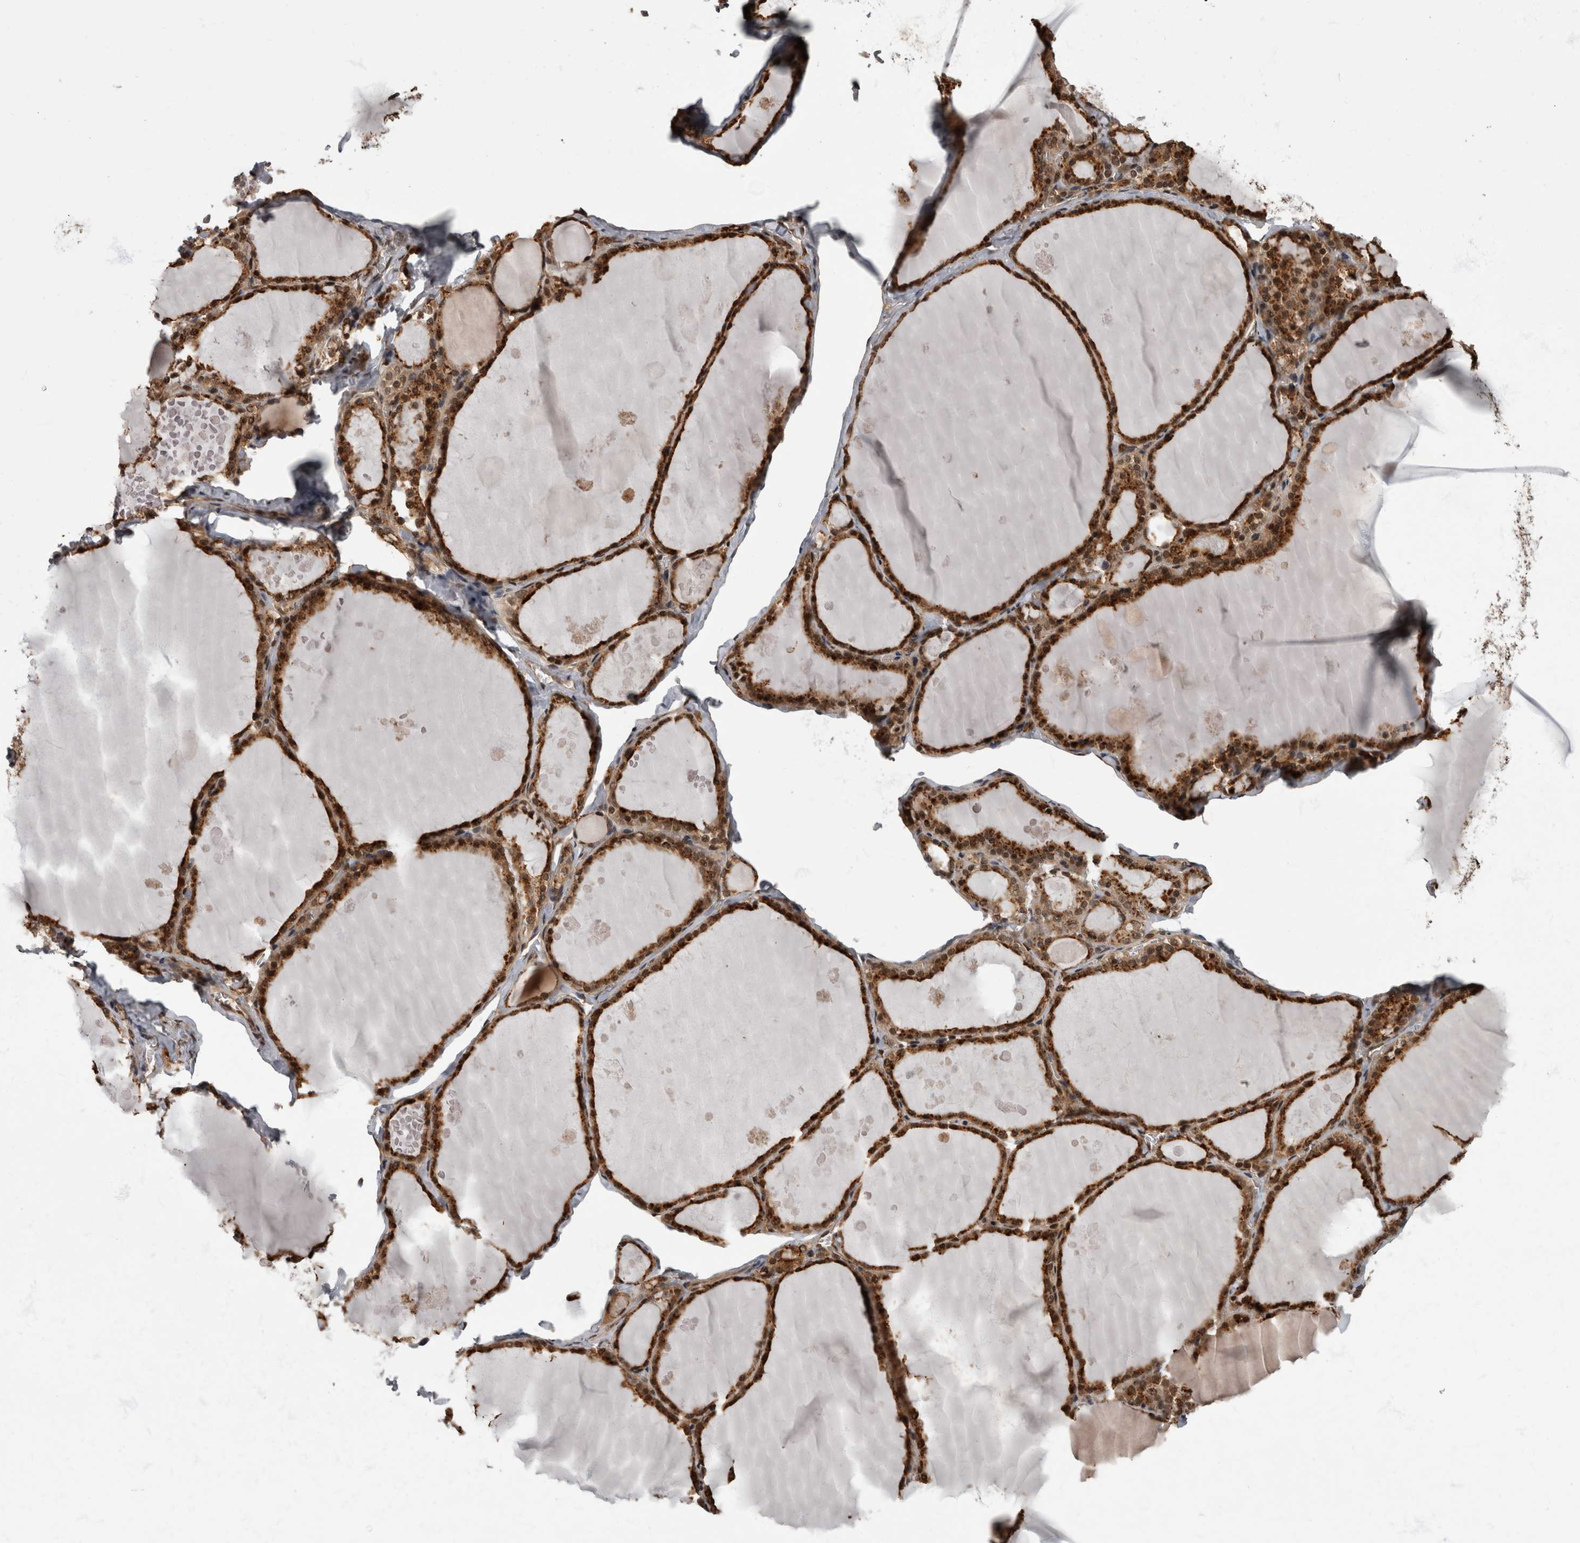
{"staining": {"intensity": "strong", "quantity": ">75%", "location": "cytoplasmic/membranous,nuclear"}, "tissue": "thyroid gland", "cell_type": "Glandular cells", "image_type": "normal", "snomed": [{"axis": "morphology", "description": "Normal tissue, NOS"}, {"axis": "topography", "description": "Thyroid gland"}], "caption": "Immunohistochemistry histopathology image of normal thyroid gland stained for a protein (brown), which shows high levels of strong cytoplasmic/membranous,nuclear staining in approximately >75% of glandular cells.", "gene": "AKT3", "patient": {"sex": "male", "age": 56}}